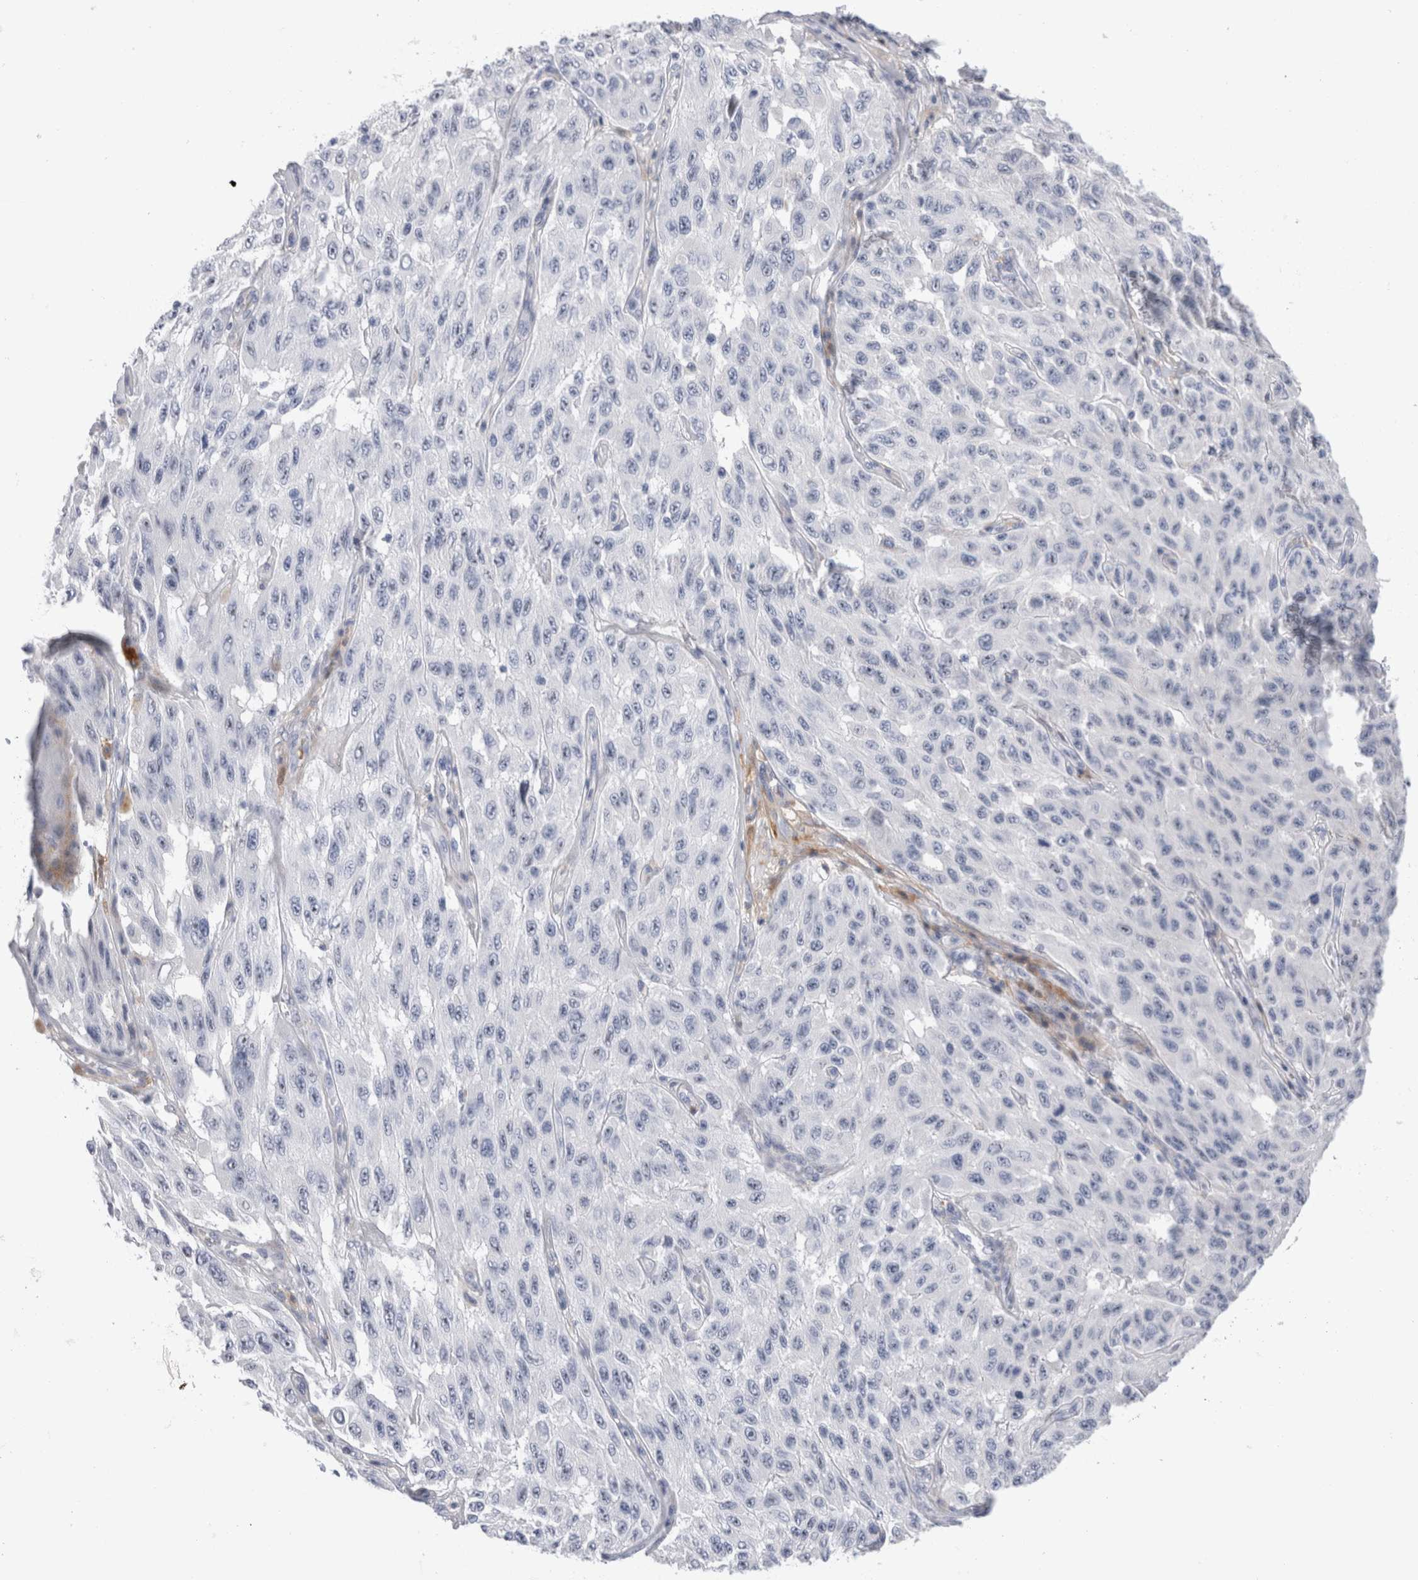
{"staining": {"intensity": "negative", "quantity": "none", "location": "none"}, "tissue": "melanoma", "cell_type": "Tumor cells", "image_type": "cancer", "snomed": [{"axis": "morphology", "description": "Malignant melanoma, NOS"}, {"axis": "topography", "description": "Skin"}], "caption": "This is an immunohistochemistry photomicrograph of human melanoma. There is no expression in tumor cells.", "gene": "ECHDC2", "patient": {"sex": "male", "age": 30}}